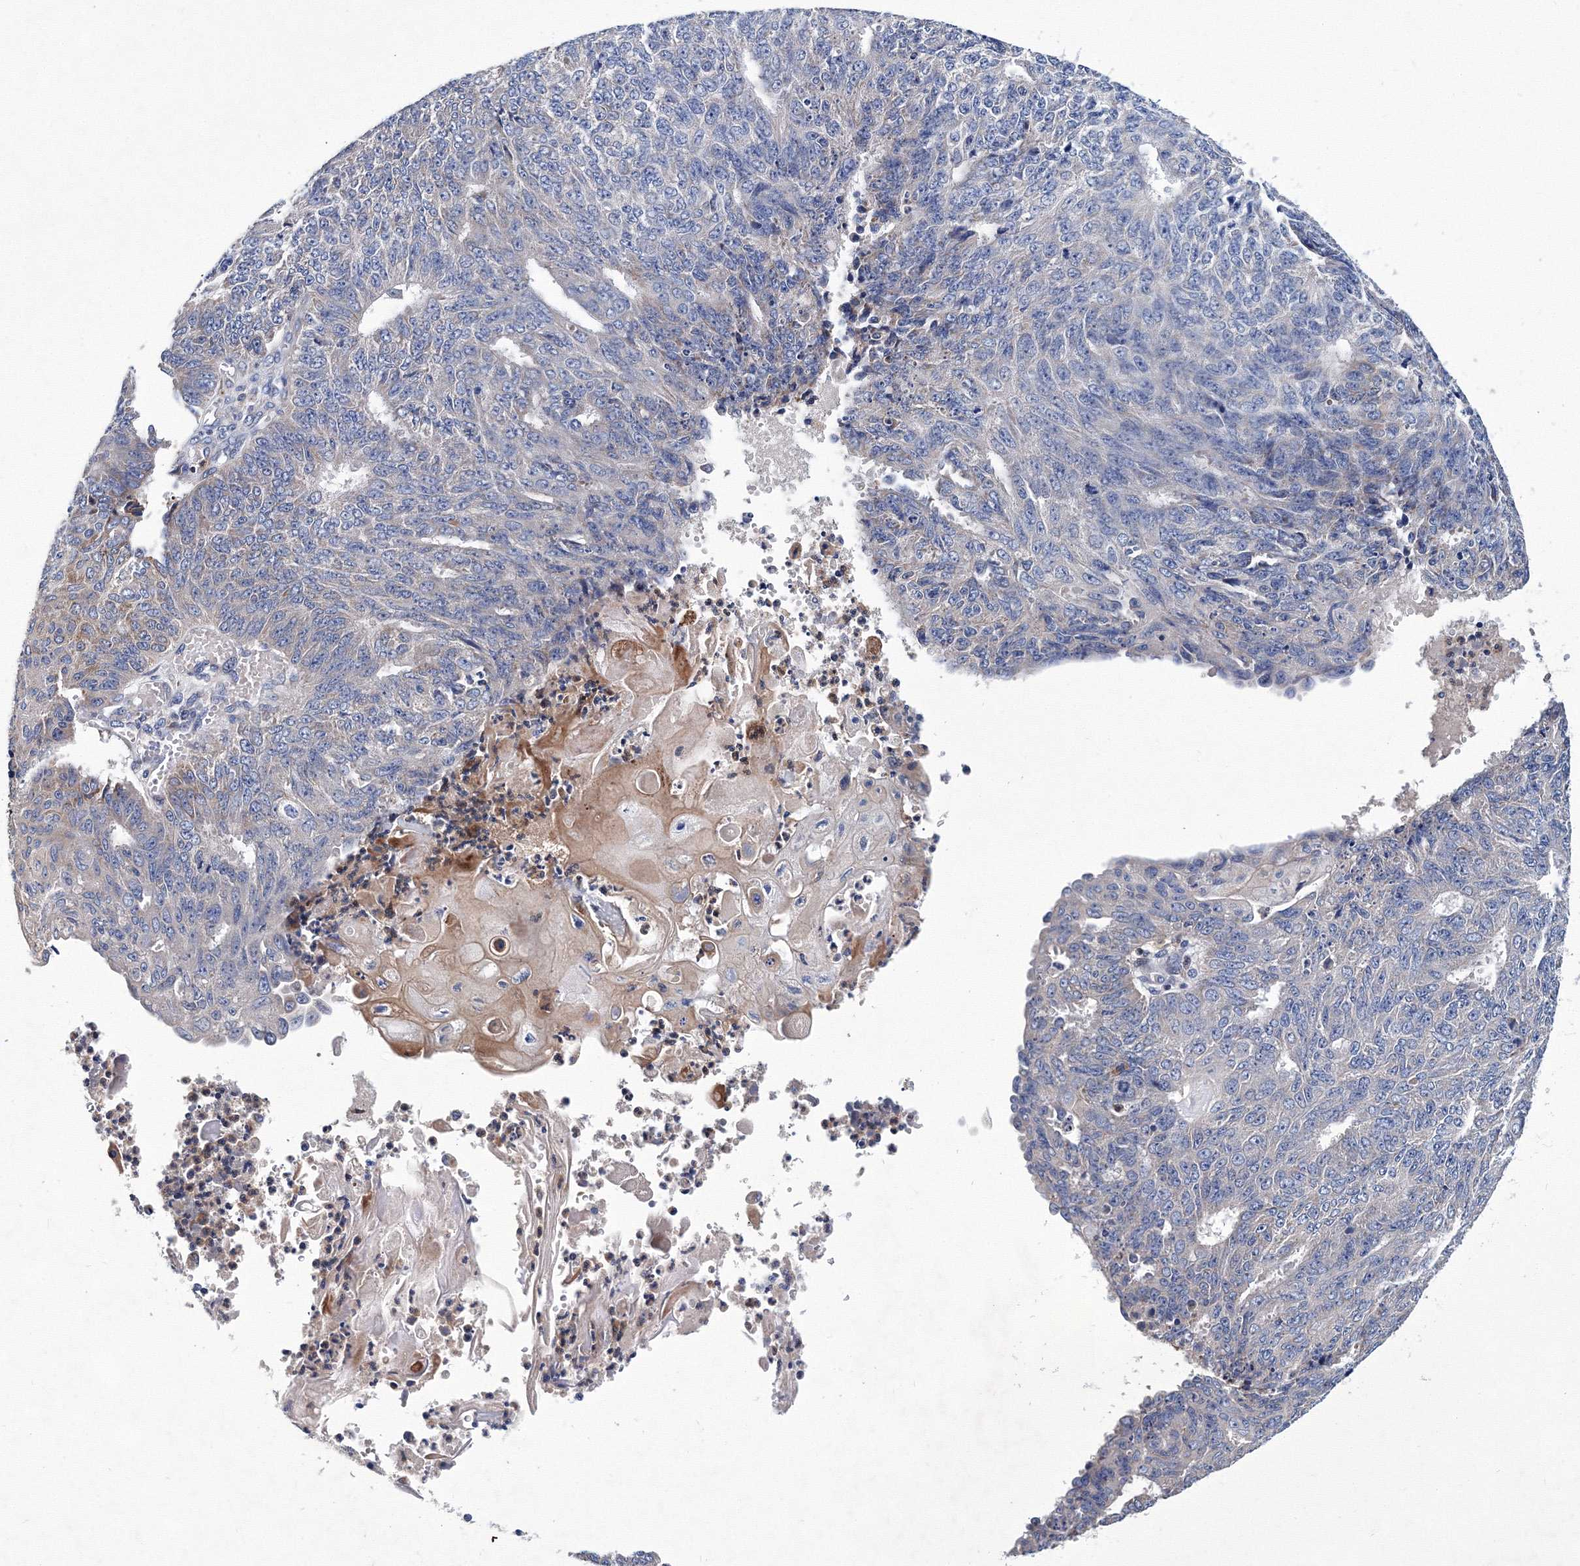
{"staining": {"intensity": "negative", "quantity": "none", "location": "none"}, "tissue": "endometrial cancer", "cell_type": "Tumor cells", "image_type": "cancer", "snomed": [{"axis": "morphology", "description": "Adenocarcinoma, NOS"}, {"axis": "topography", "description": "Endometrium"}], "caption": "IHC of endometrial cancer shows no expression in tumor cells.", "gene": "TRPM2", "patient": {"sex": "female", "age": 32}}